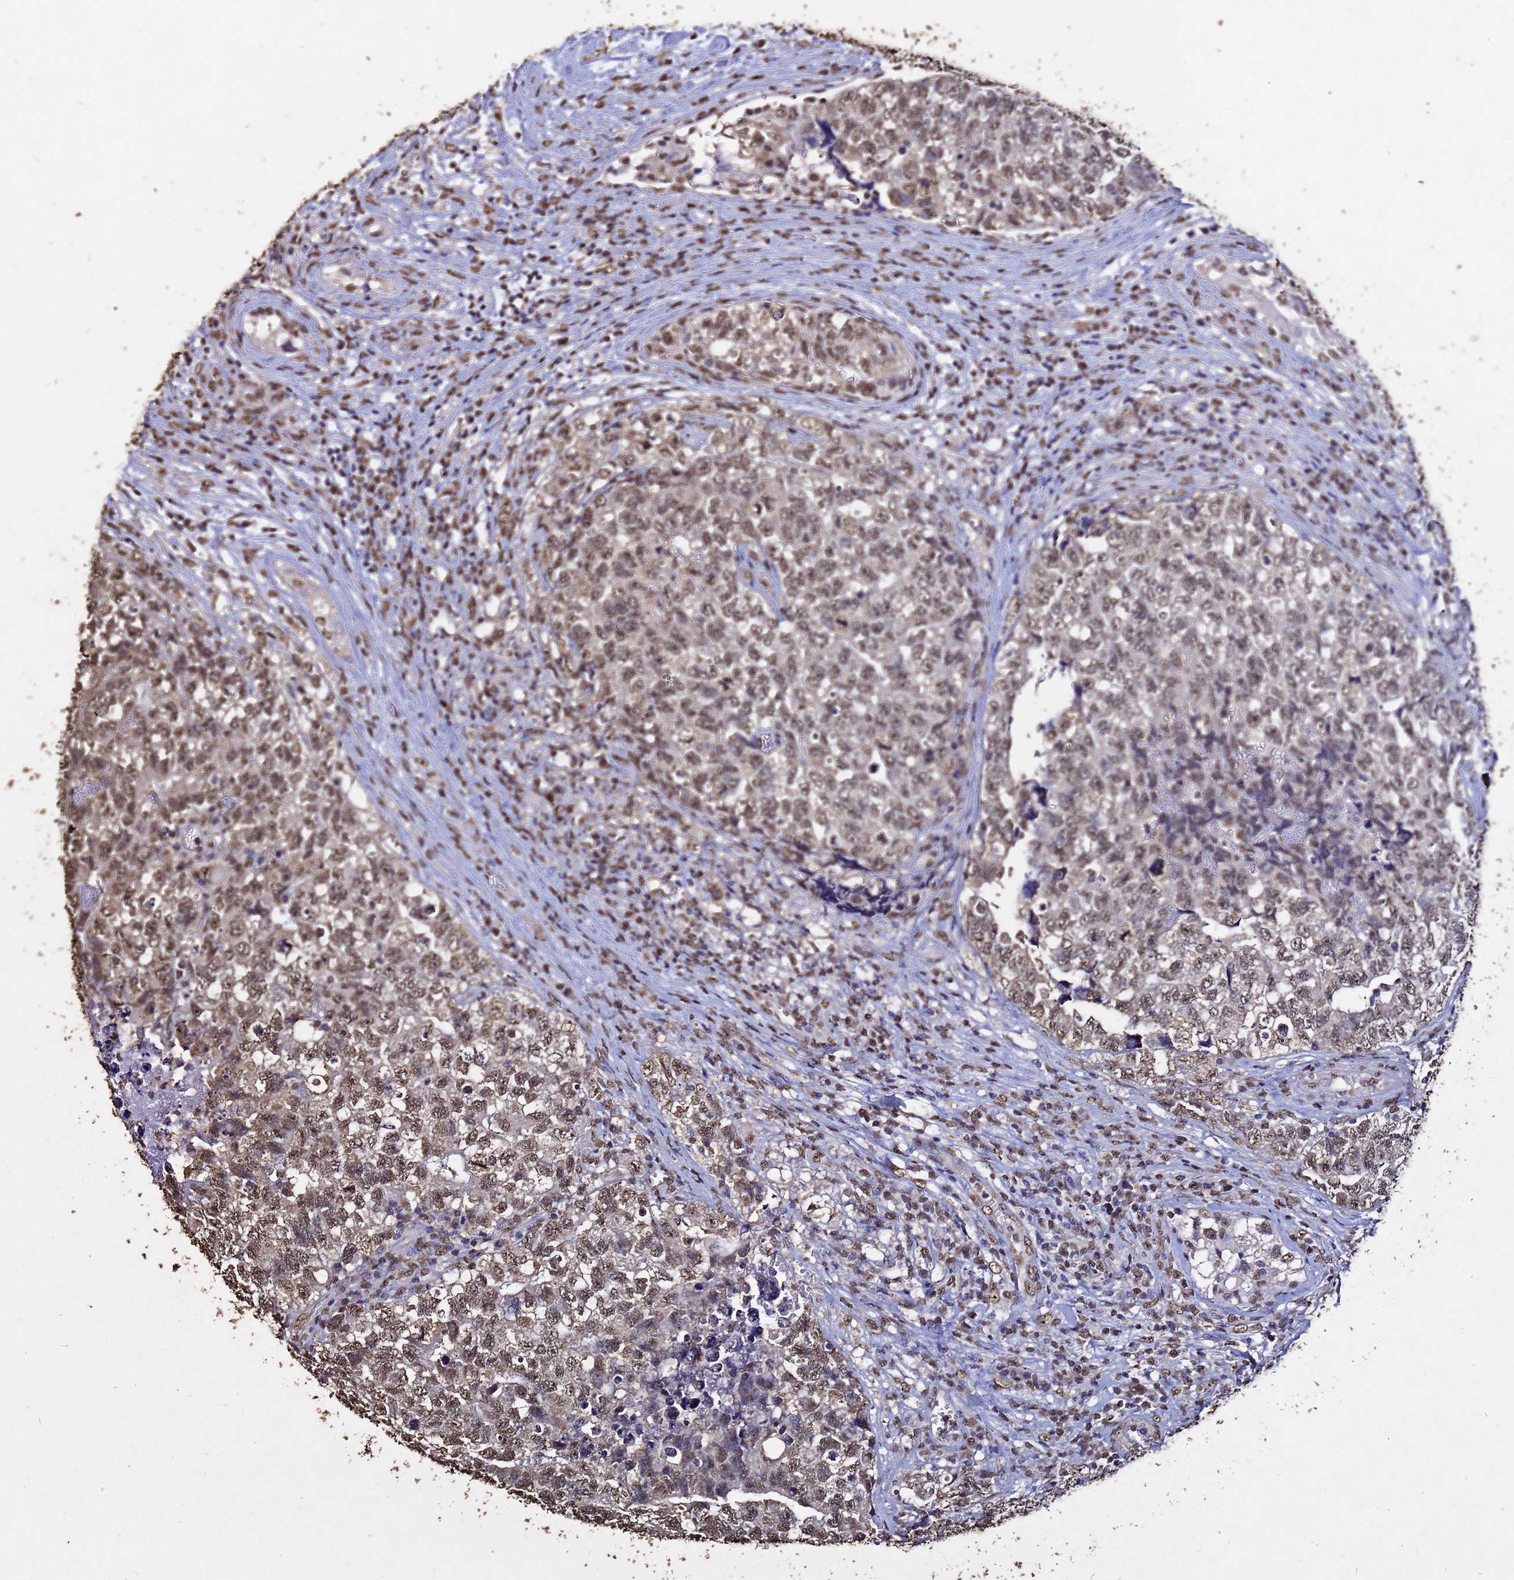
{"staining": {"intensity": "moderate", "quantity": ">75%", "location": "nuclear"}, "tissue": "testis cancer", "cell_type": "Tumor cells", "image_type": "cancer", "snomed": [{"axis": "morphology", "description": "Carcinoma, Embryonal, NOS"}, {"axis": "topography", "description": "Testis"}], "caption": "Immunohistochemical staining of testis embryonal carcinoma displays moderate nuclear protein positivity in approximately >75% of tumor cells. (IHC, brightfield microscopy, high magnification).", "gene": "MYOCD", "patient": {"sex": "male", "age": 31}}